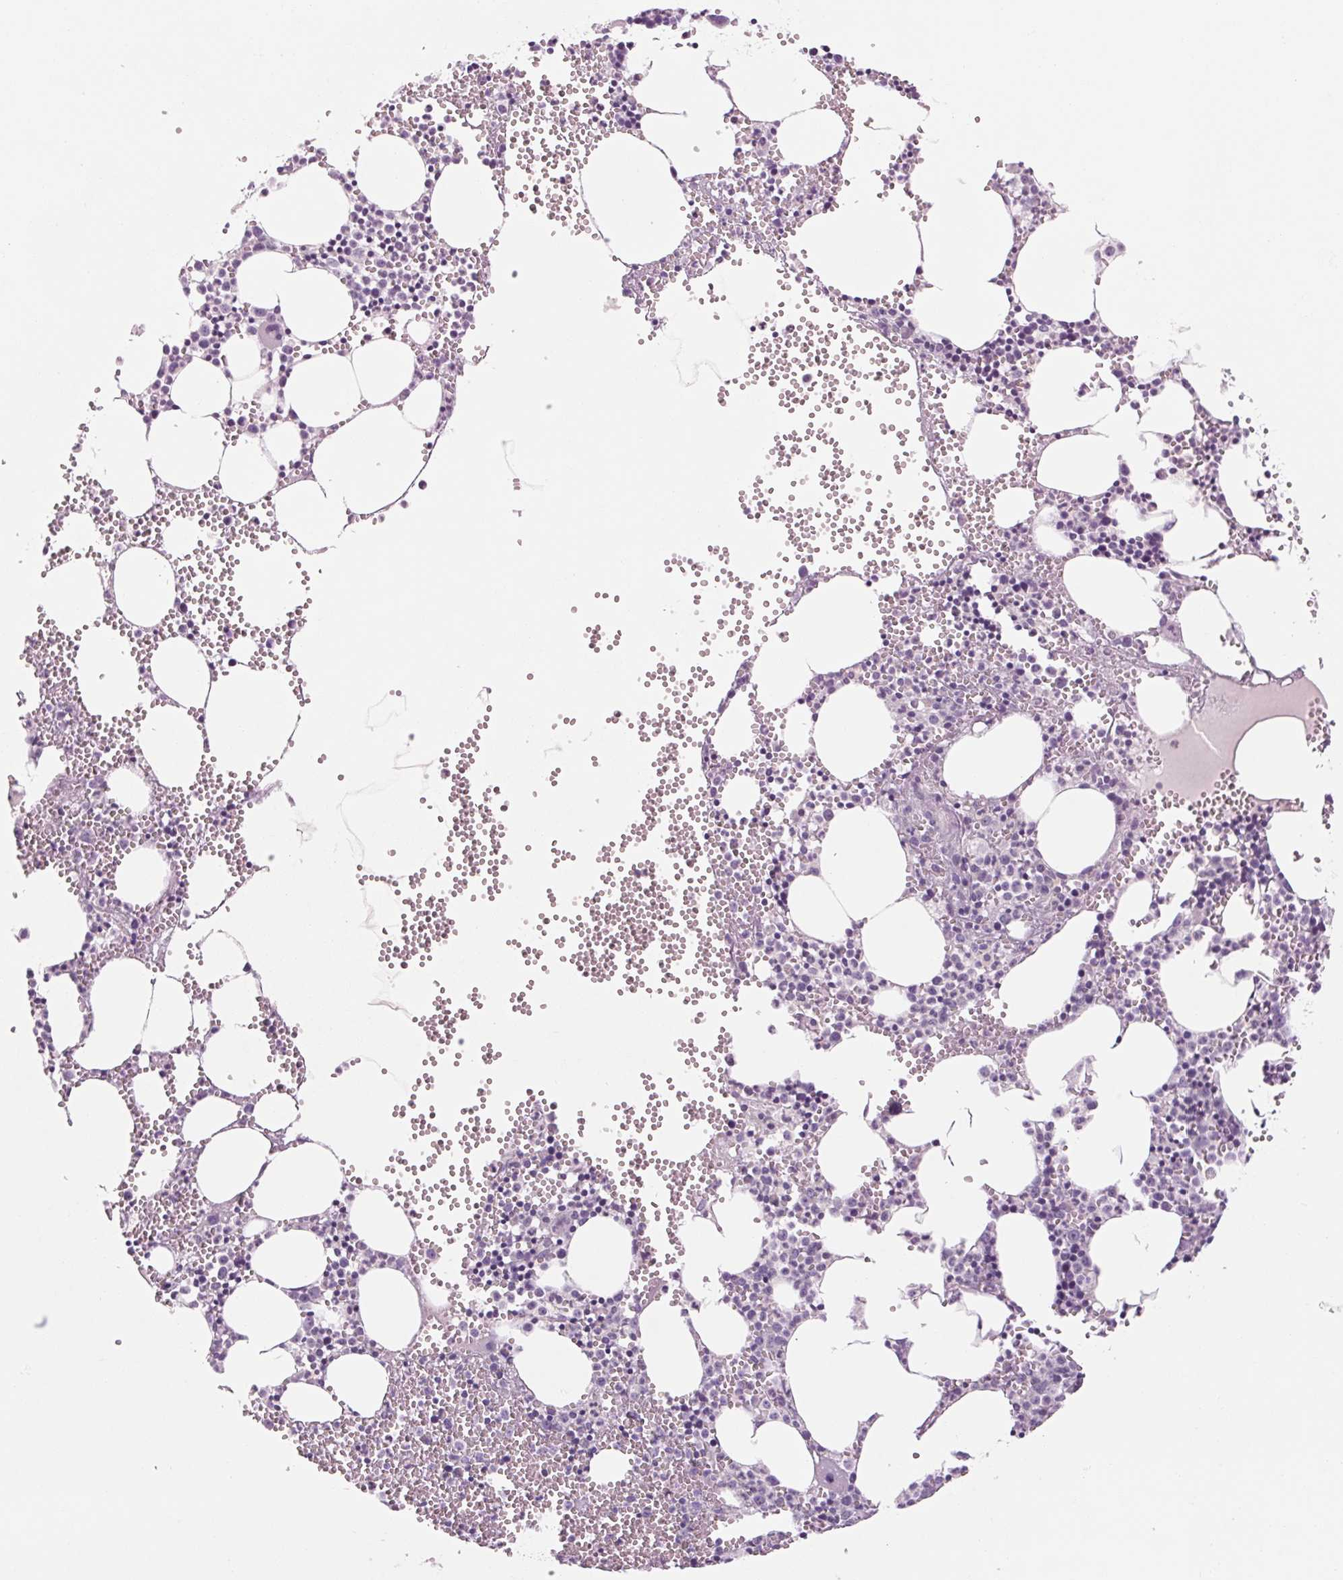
{"staining": {"intensity": "negative", "quantity": "none", "location": "none"}, "tissue": "bone marrow", "cell_type": "Hematopoietic cells", "image_type": "normal", "snomed": [{"axis": "morphology", "description": "Normal tissue, NOS"}, {"axis": "topography", "description": "Bone marrow"}], "caption": "Hematopoietic cells are negative for protein expression in unremarkable human bone marrow.", "gene": "RPTN", "patient": {"sex": "male", "age": 89}}